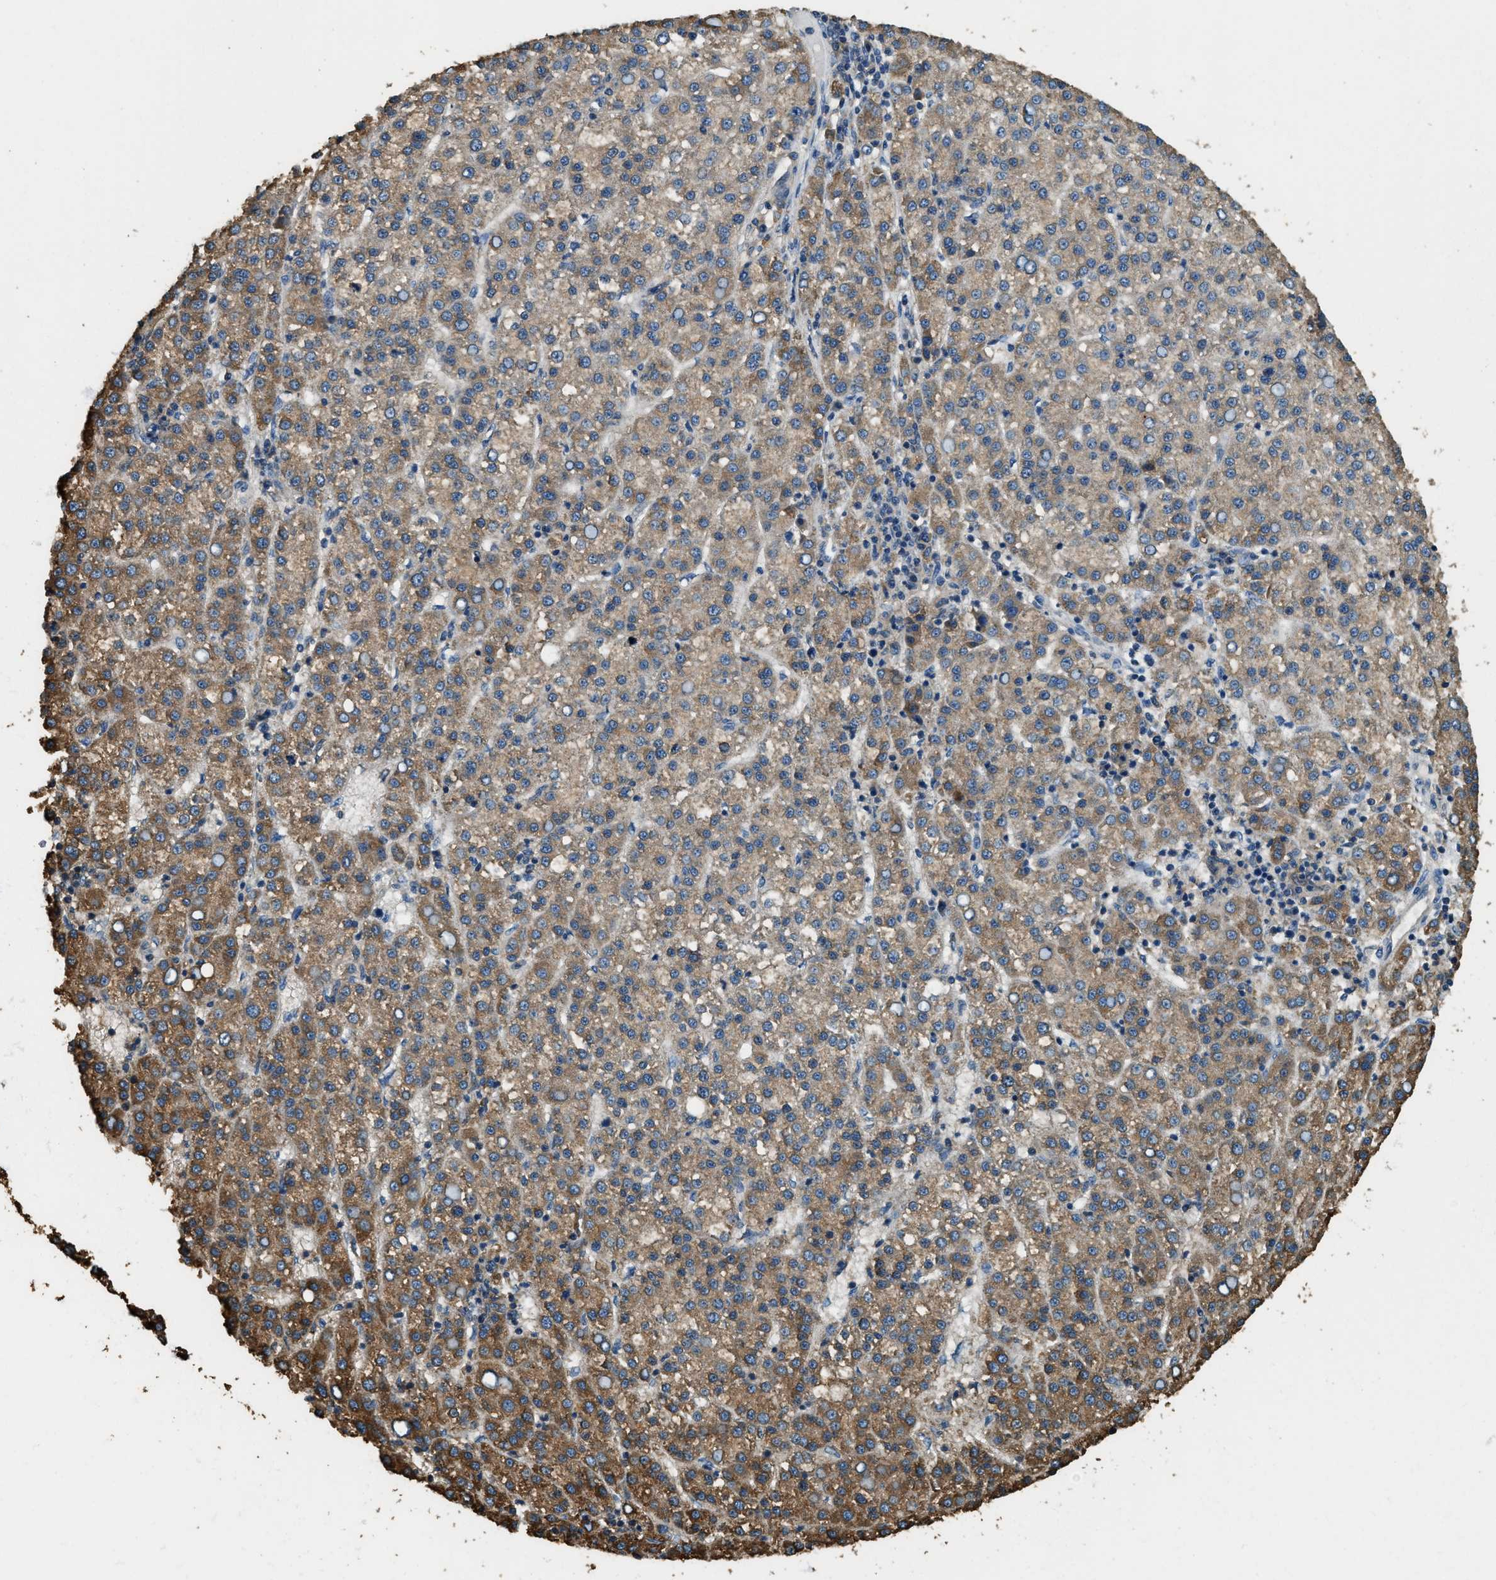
{"staining": {"intensity": "moderate", "quantity": ">75%", "location": "cytoplasmic/membranous"}, "tissue": "liver cancer", "cell_type": "Tumor cells", "image_type": "cancer", "snomed": [{"axis": "morphology", "description": "Carcinoma, Hepatocellular, NOS"}, {"axis": "topography", "description": "Liver"}], "caption": "Immunohistochemical staining of human liver cancer demonstrates medium levels of moderate cytoplasmic/membranous protein expression in approximately >75% of tumor cells. The staining was performed using DAB, with brown indicating positive protein expression. Nuclei are stained blue with hematoxylin.", "gene": "ERGIC1", "patient": {"sex": "female", "age": 58}}